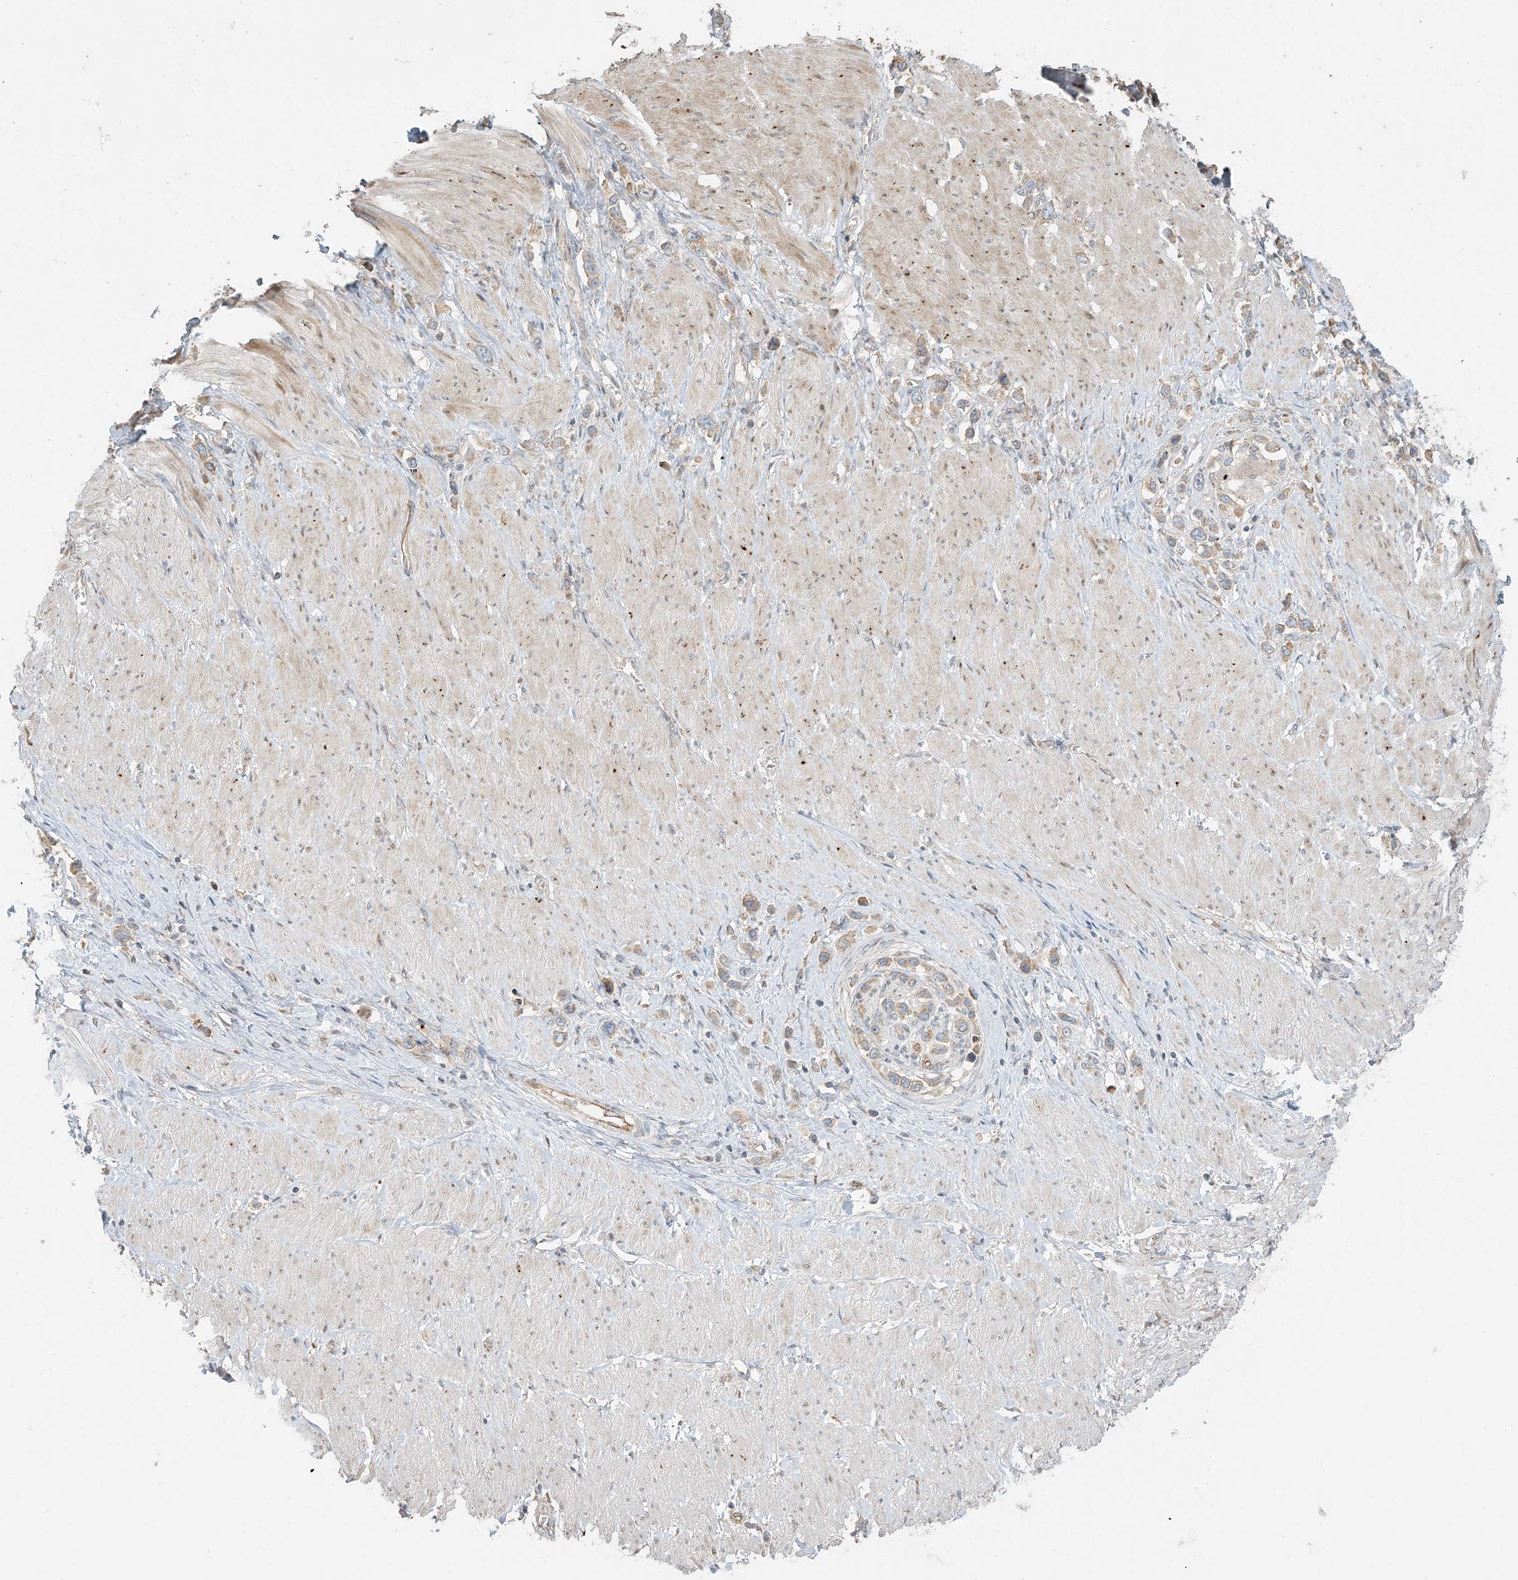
{"staining": {"intensity": "weak", "quantity": ">75%", "location": "cytoplasmic/membranous"}, "tissue": "stomach cancer", "cell_type": "Tumor cells", "image_type": "cancer", "snomed": [{"axis": "morphology", "description": "Normal tissue, NOS"}, {"axis": "morphology", "description": "Adenocarcinoma, NOS"}, {"axis": "topography", "description": "Stomach, upper"}, {"axis": "topography", "description": "Stomach"}], "caption": "Protein expression analysis of human adenocarcinoma (stomach) reveals weak cytoplasmic/membranous staining in approximately >75% of tumor cells. Using DAB (3,3'-diaminobenzidine) (brown) and hematoxylin (blue) stains, captured at high magnification using brightfield microscopy.", "gene": "ABTB1", "patient": {"sex": "female", "age": 65}}